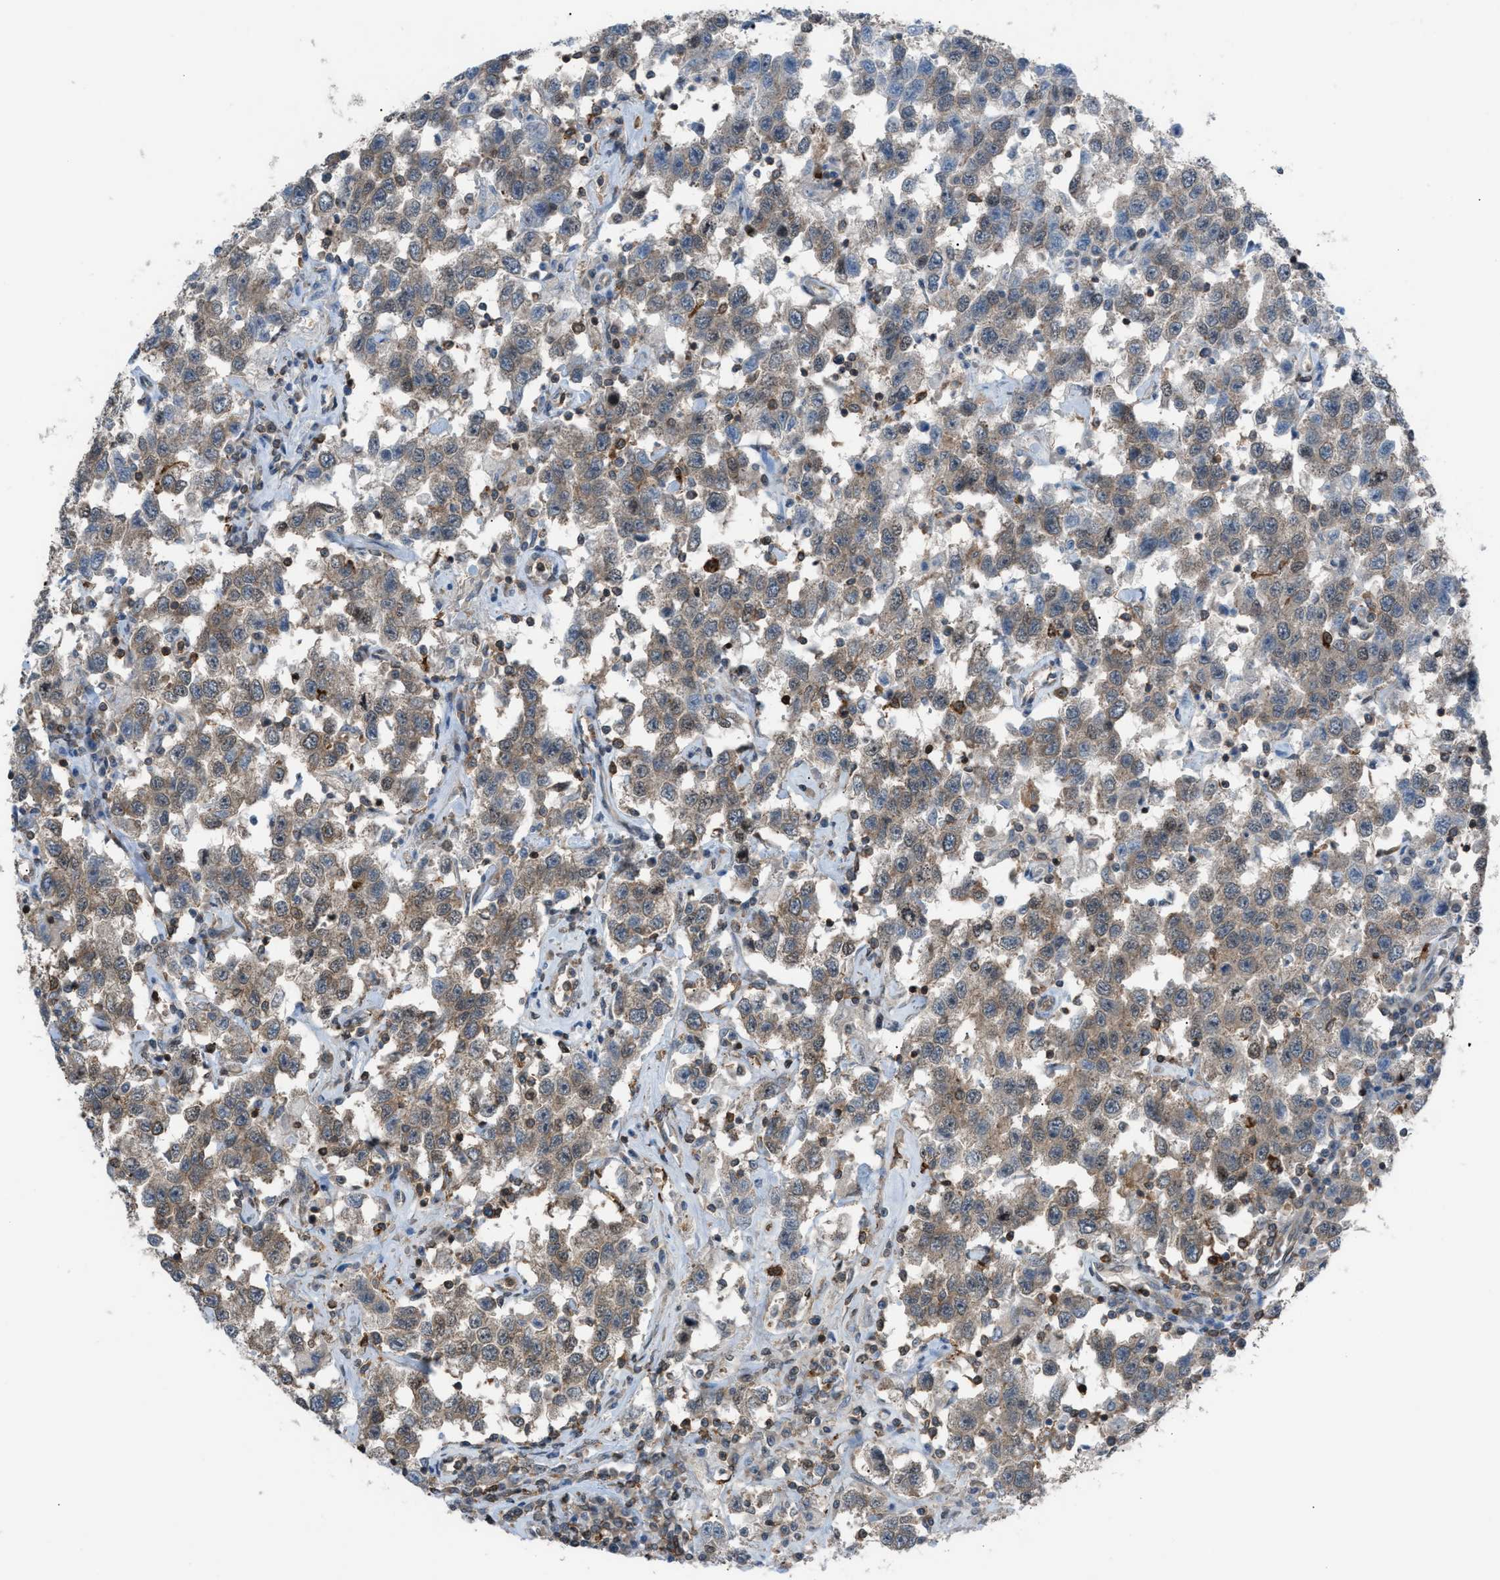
{"staining": {"intensity": "weak", "quantity": "25%-75%", "location": "cytoplasmic/membranous"}, "tissue": "testis cancer", "cell_type": "Tumor cells", "image_type": "cancer", "snomed": [{"axis": "morphology", "description": "Seminoma, NOS"}, {"axis": "topography", "description": "Testis"}], "caption": "Testis seminoma tissue exhibits weak cytoplasmic/membranous positivity in about 25%-75% of tumor cells", "gene": "DYRK1A", "patient": {"sex": "male", "age": 41}}